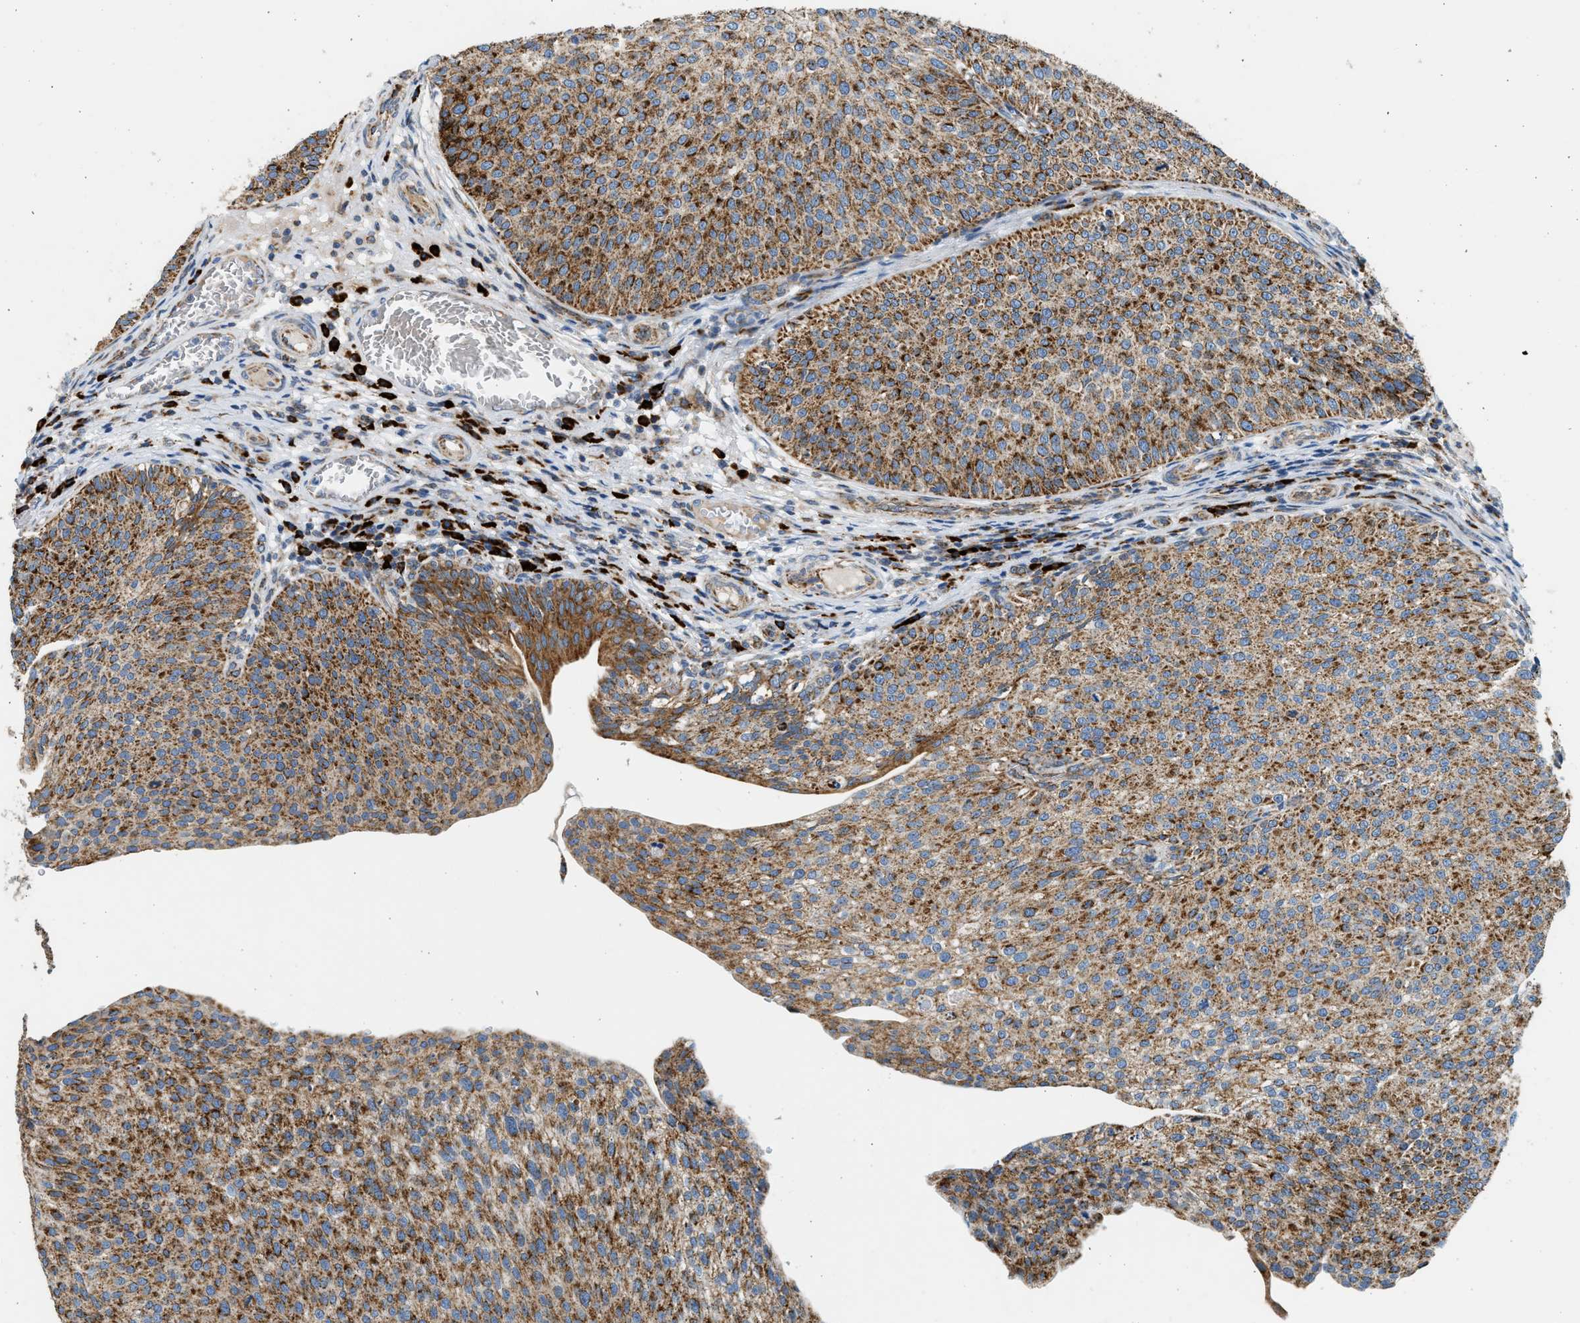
{"staining": {"intensity": "strong", "quantity": ">75%", "location": "cytoplasmic/membranous"}, "tissue": "urothelial cancer", "cell_type": "Tumor cells", "image_type": "cancer", "snomed": [{"axis": "morphology", "description": "Urothelial carcinoma, Low grade"}, {"axis": "topography", "description": "Smooth muscle"}, {"axis": "topography", "description": "Urinary bladder"}], "caption": "Urothelial cancer tissue demonstrates strong cytoplasmic/membranous positivity in about >75% of tumor cells", "gene": "KCNMB3", "patient": {"sex": "male", "age": 60}}